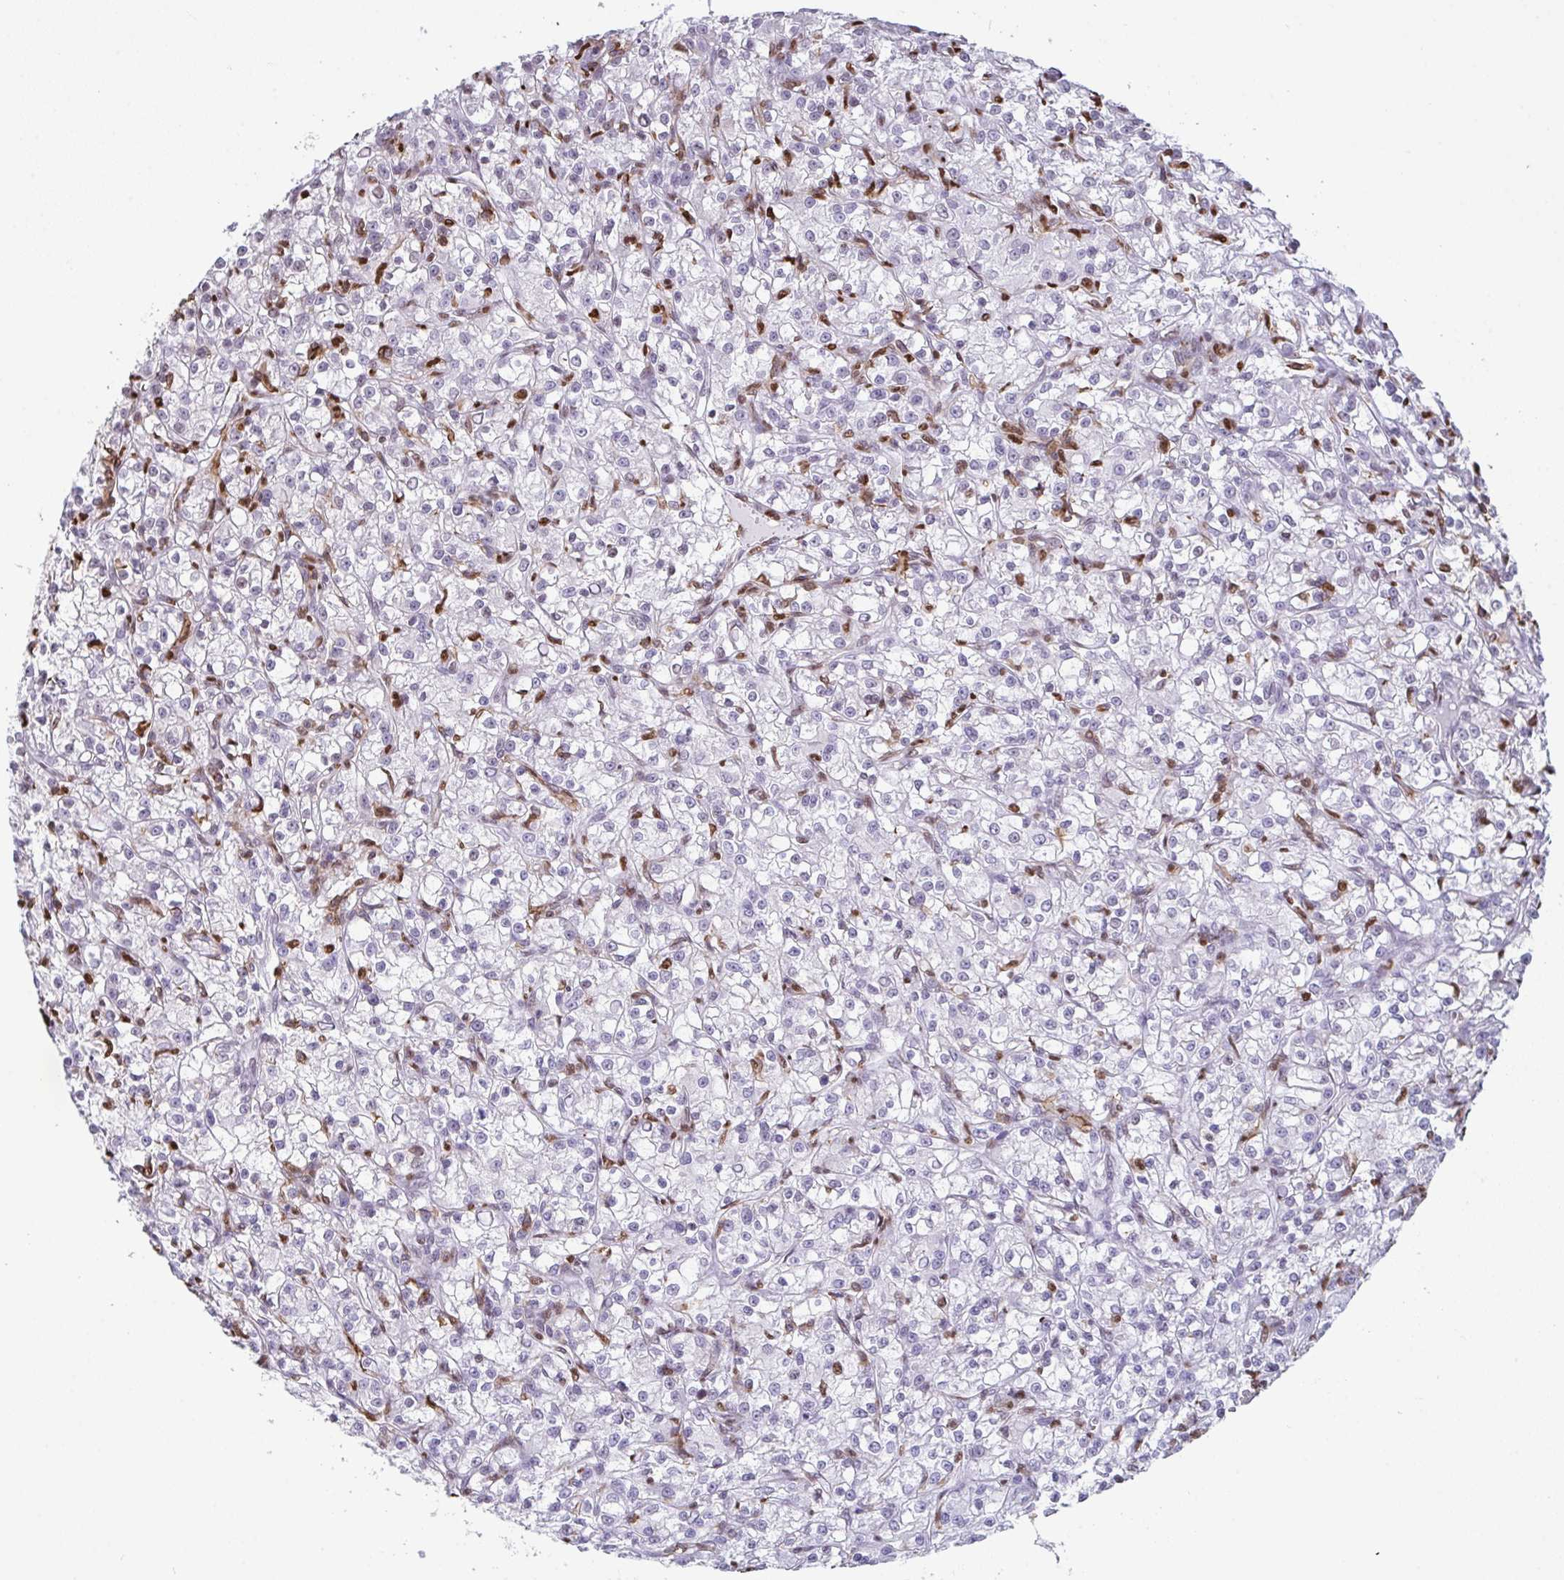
{"staining": {"intensity": "negative", "quantity": "none", "location": "none"}, "tissue": "renal cancer", "cell_type": "Tumor cells", "image_type": "cancer", "snomed": [{"axis": "morphology", "description": "Adenocarcinoma, NOS"}, {"axis": "topography", "description": "Kidney"}], "caption": "Immunohistochemical staining of renal adenocarcinoma shows no significant expression in tumor cells.", "gene": "BTBD10", "patient": {"sex": "female", "age": 59}}